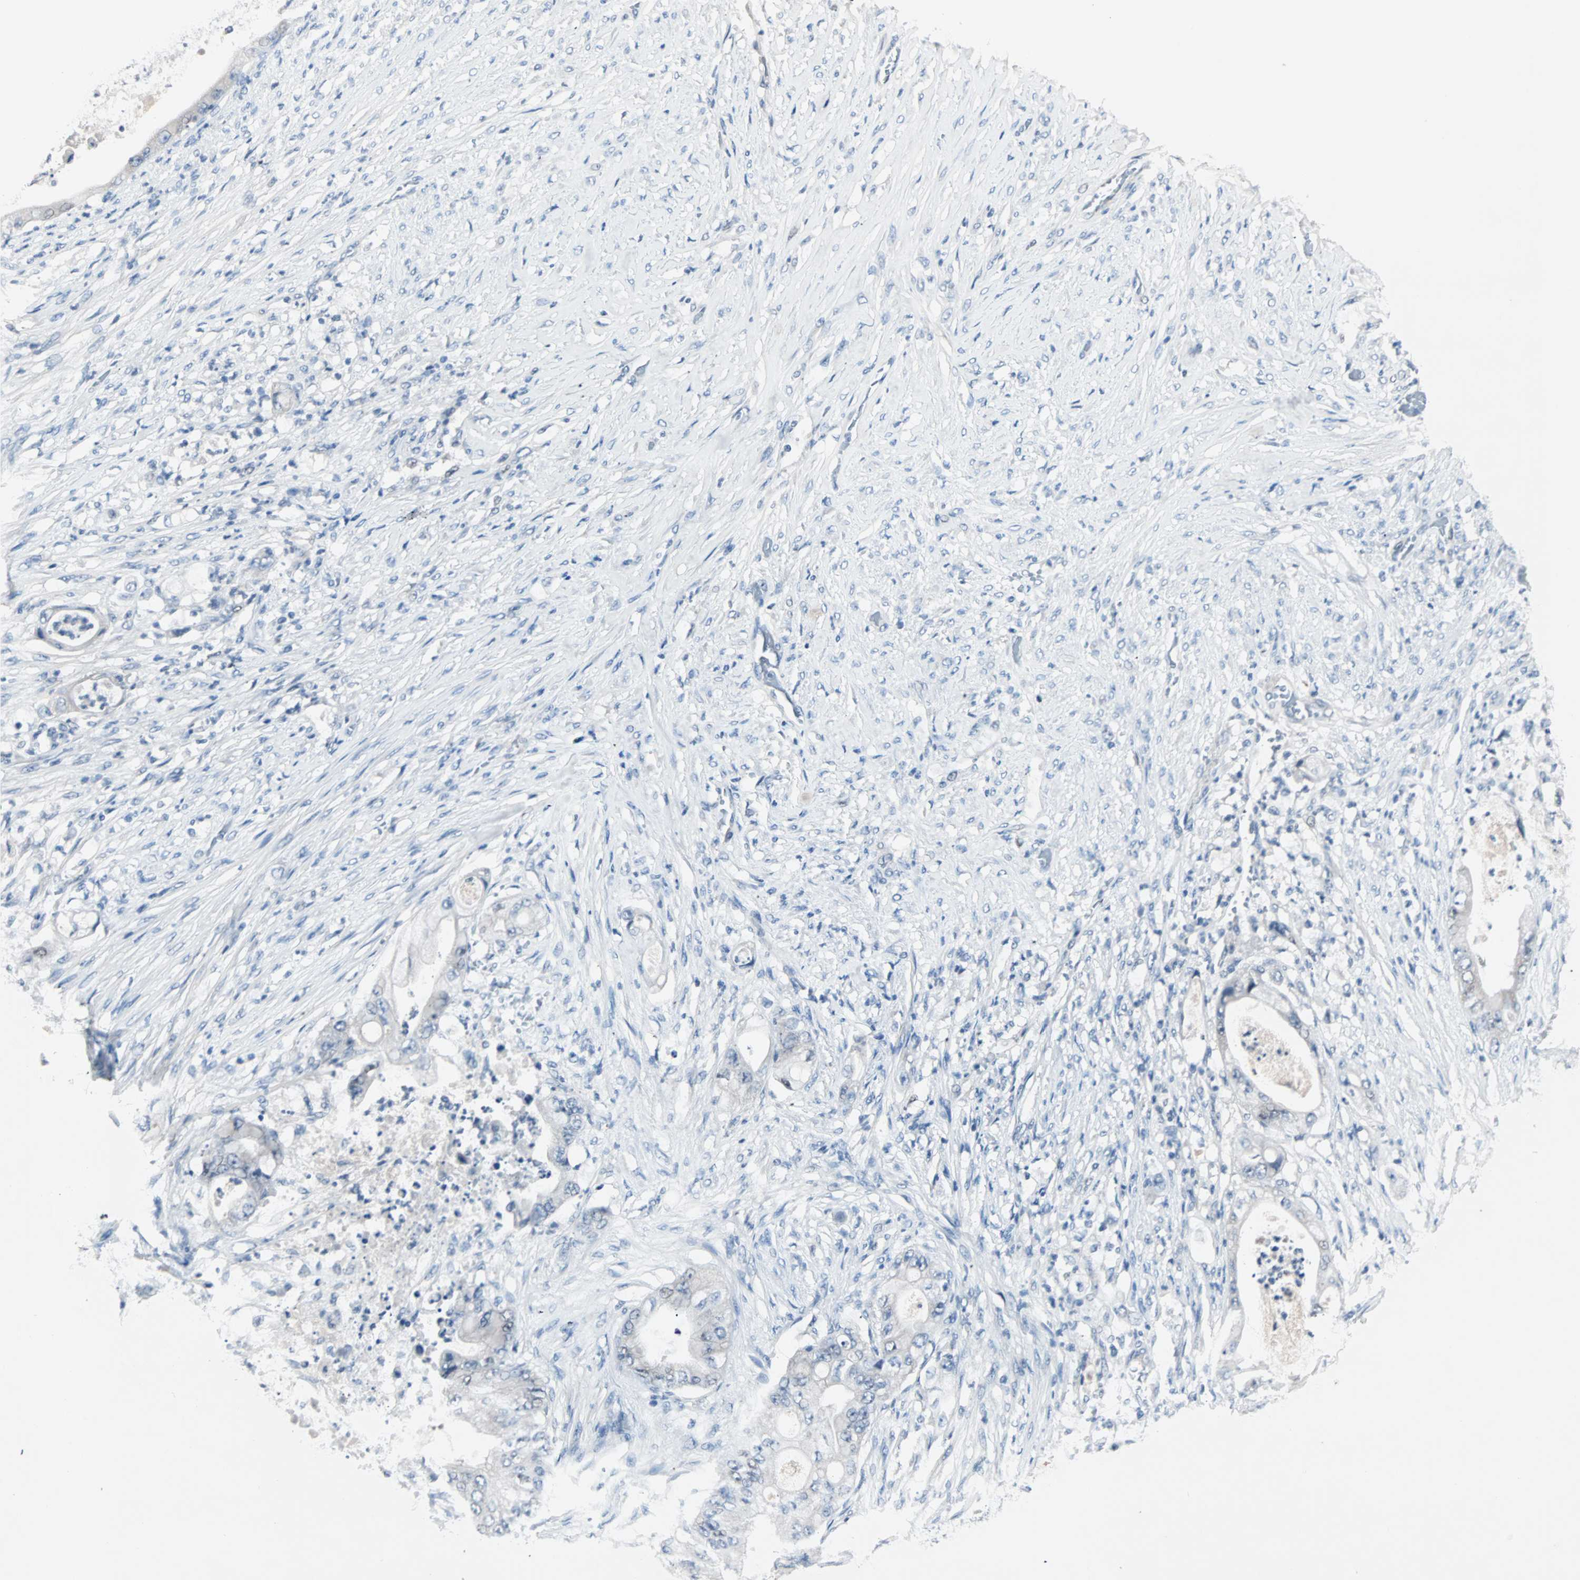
{"staining": {"intensity": "weak", "quantity": "<25%", "location": "nuclear"}, "tissue": "stomach cancer", "cell_type": "Tumor cells", "image_type": "cancer", "snomed": [{"axis": "morphology", "description": "Adenocarcinoma, NOS"}, {"axis": "topography", "description": "Stomach"}], "caption": "Immunohistochemical staining of stomach adenocarcinoma demonstrates no significant positivity in tumor cells.", "gene": "CCNE2", "patient": {"sex": "female", "age": 73}}